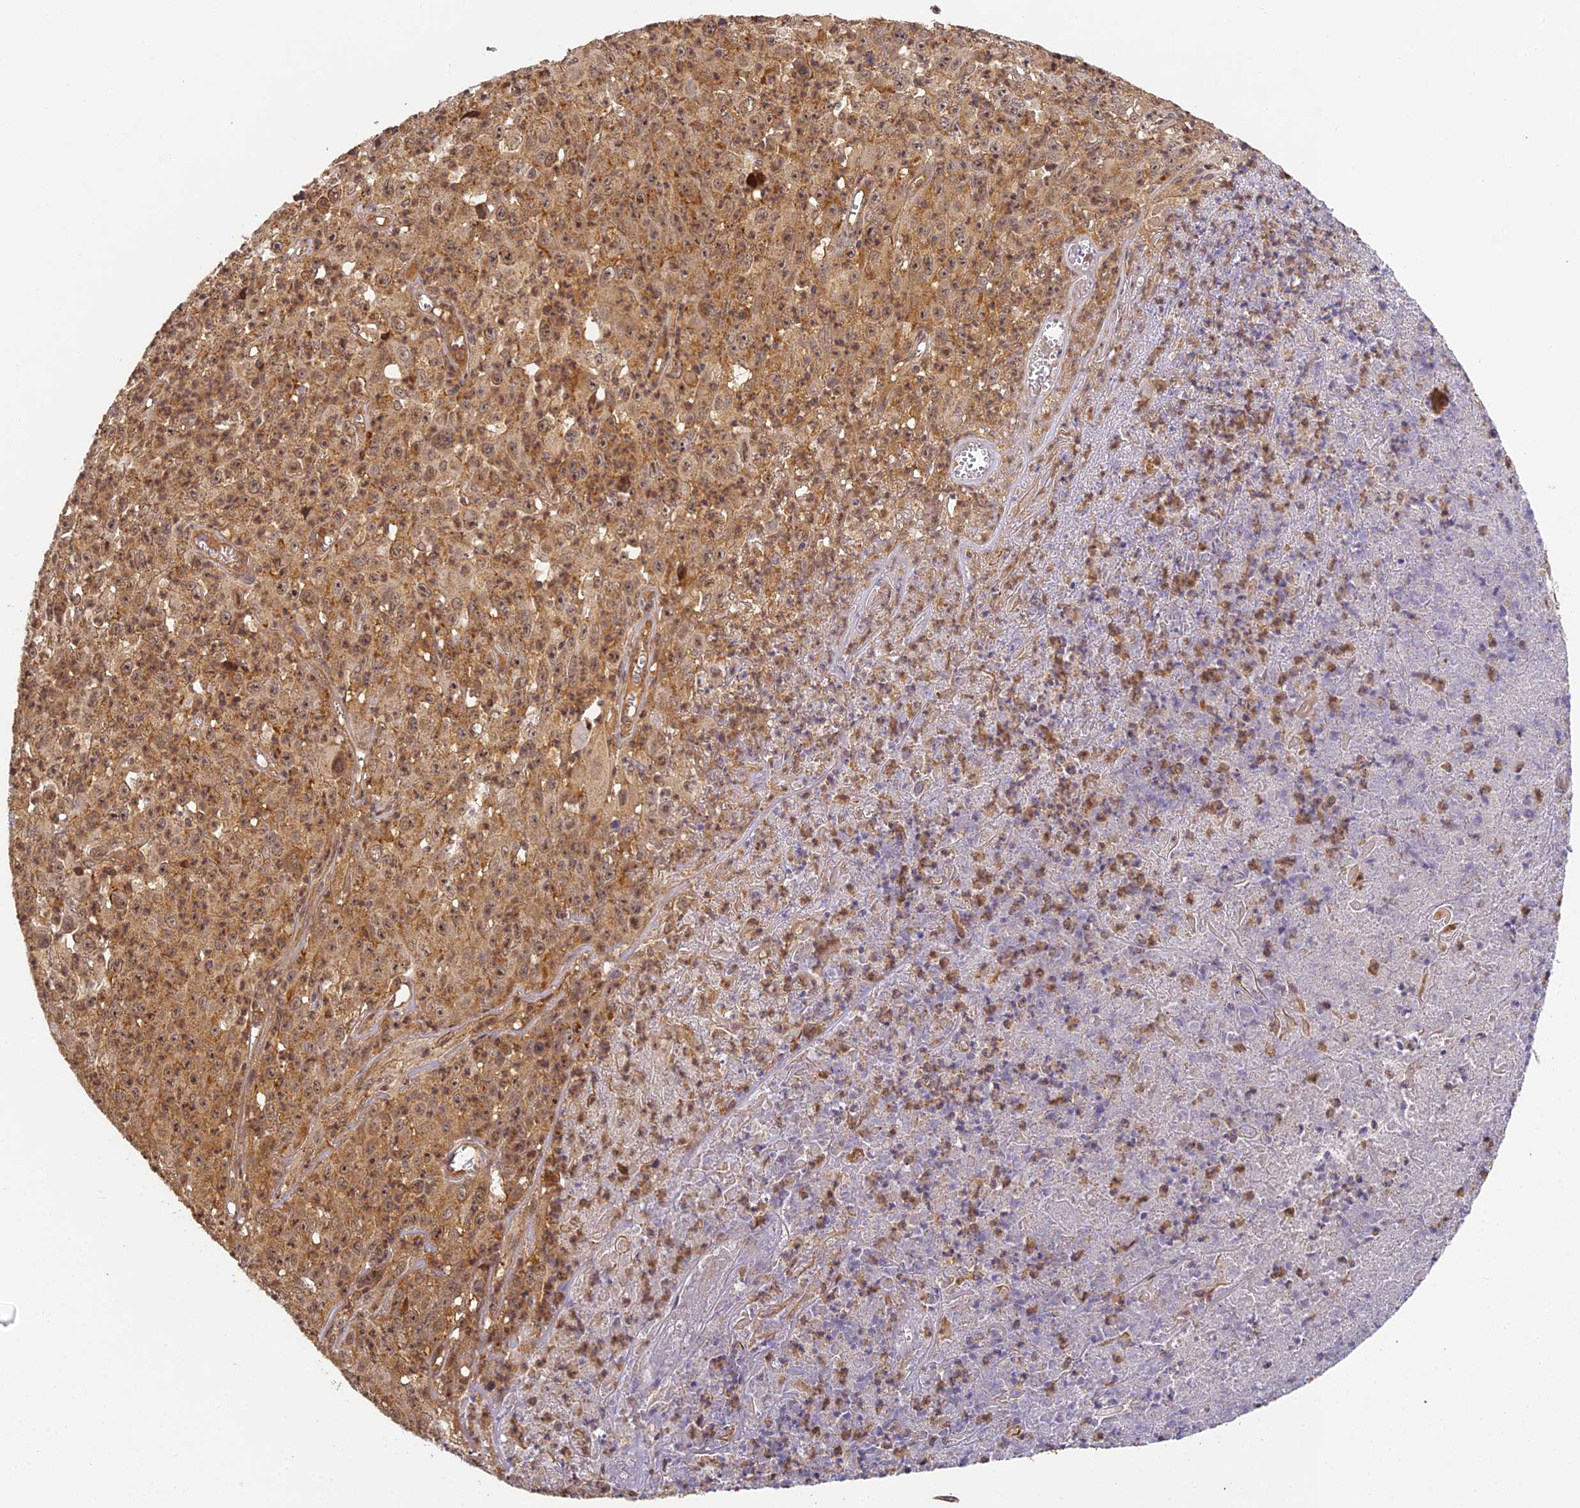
{"staining": {"intensity": "moderate", "quantity": ">75%", "location": "cytoplasmic/membranous,nuclear"}, "tissue": "melanoma", "cell_type": "Tumor cells", "image_type": "cancer", "snomed": [{"axis": "morphology", "description": "Malignant melanoma, Metastatic site"}, {"axis": "topography", "description": "Brain"}], "caption": "Brown immunohistochemical staining in malignant melanoma (metastatic site) exhibits moderate cytoplasmic/membranous and nuclear staining in about >75% of tumor cells.", "gene": "ZNF443", "patient": {"sex": "female", "age": 53}}